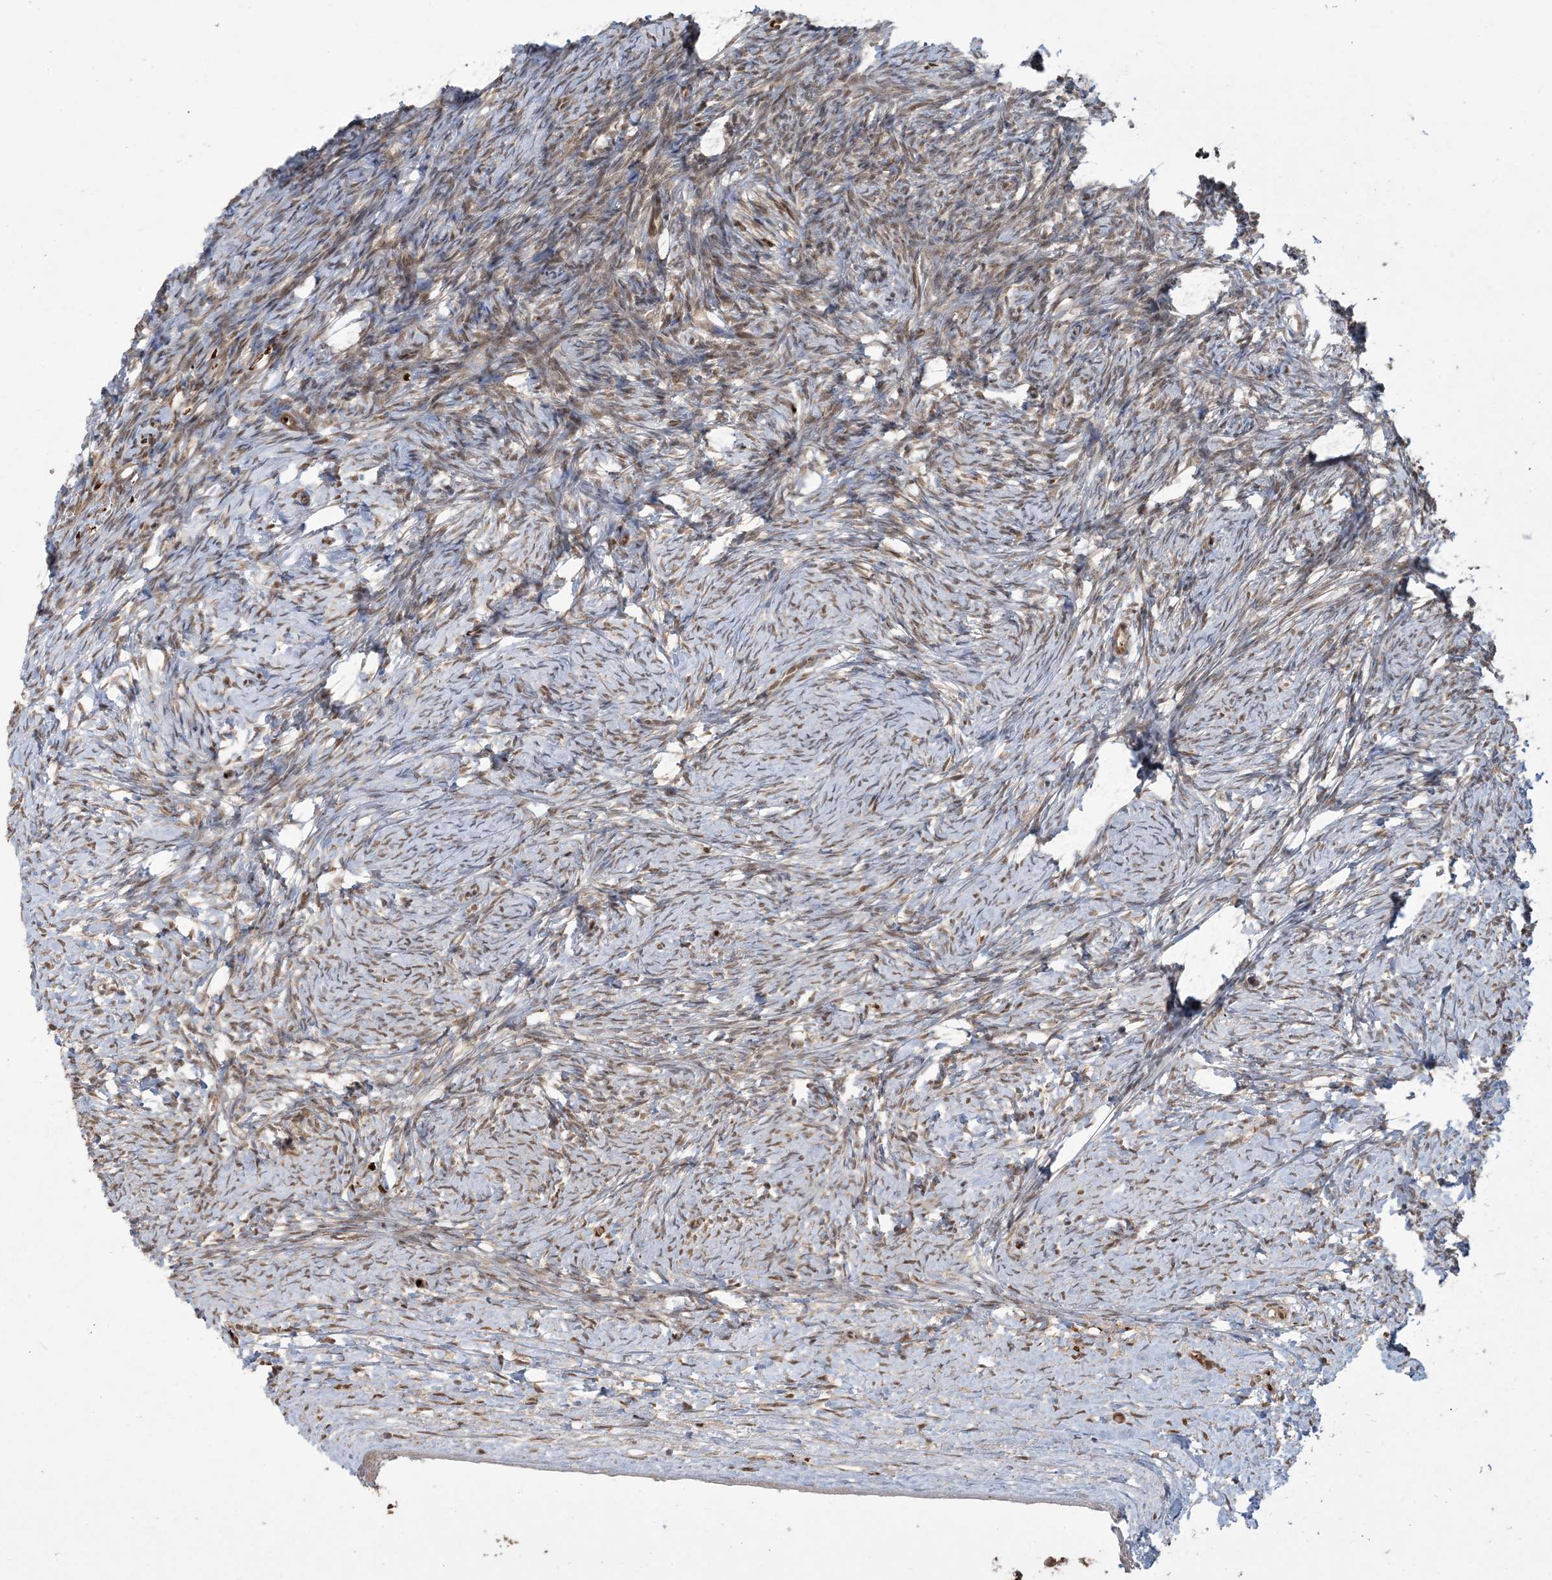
{"staining": {"intensity": "moderate", "quantity": "<25%", "location": "nuclear"}, "tissue": "ovary", "cell_type": "Ovarian stroma cells", "image_type": "normal", "snomed": [{"axis": "morphology", "description": "Normal tissue, NOS"}, {"axis": "morphology", "description": "Developmental malformation"}, {"axis": "topography", "description": "Ovary"}], "caption": "Immunohistochemical staining of normal human ovary reveals low levels of moderate nuclear positivity in approximately <25% of ovarian stroma cells. The protein of interest is shown in brown color, while the nuclei are stained blue.", "gene": "ABCF3", "patient": {"sex": "female", "age": 39}}